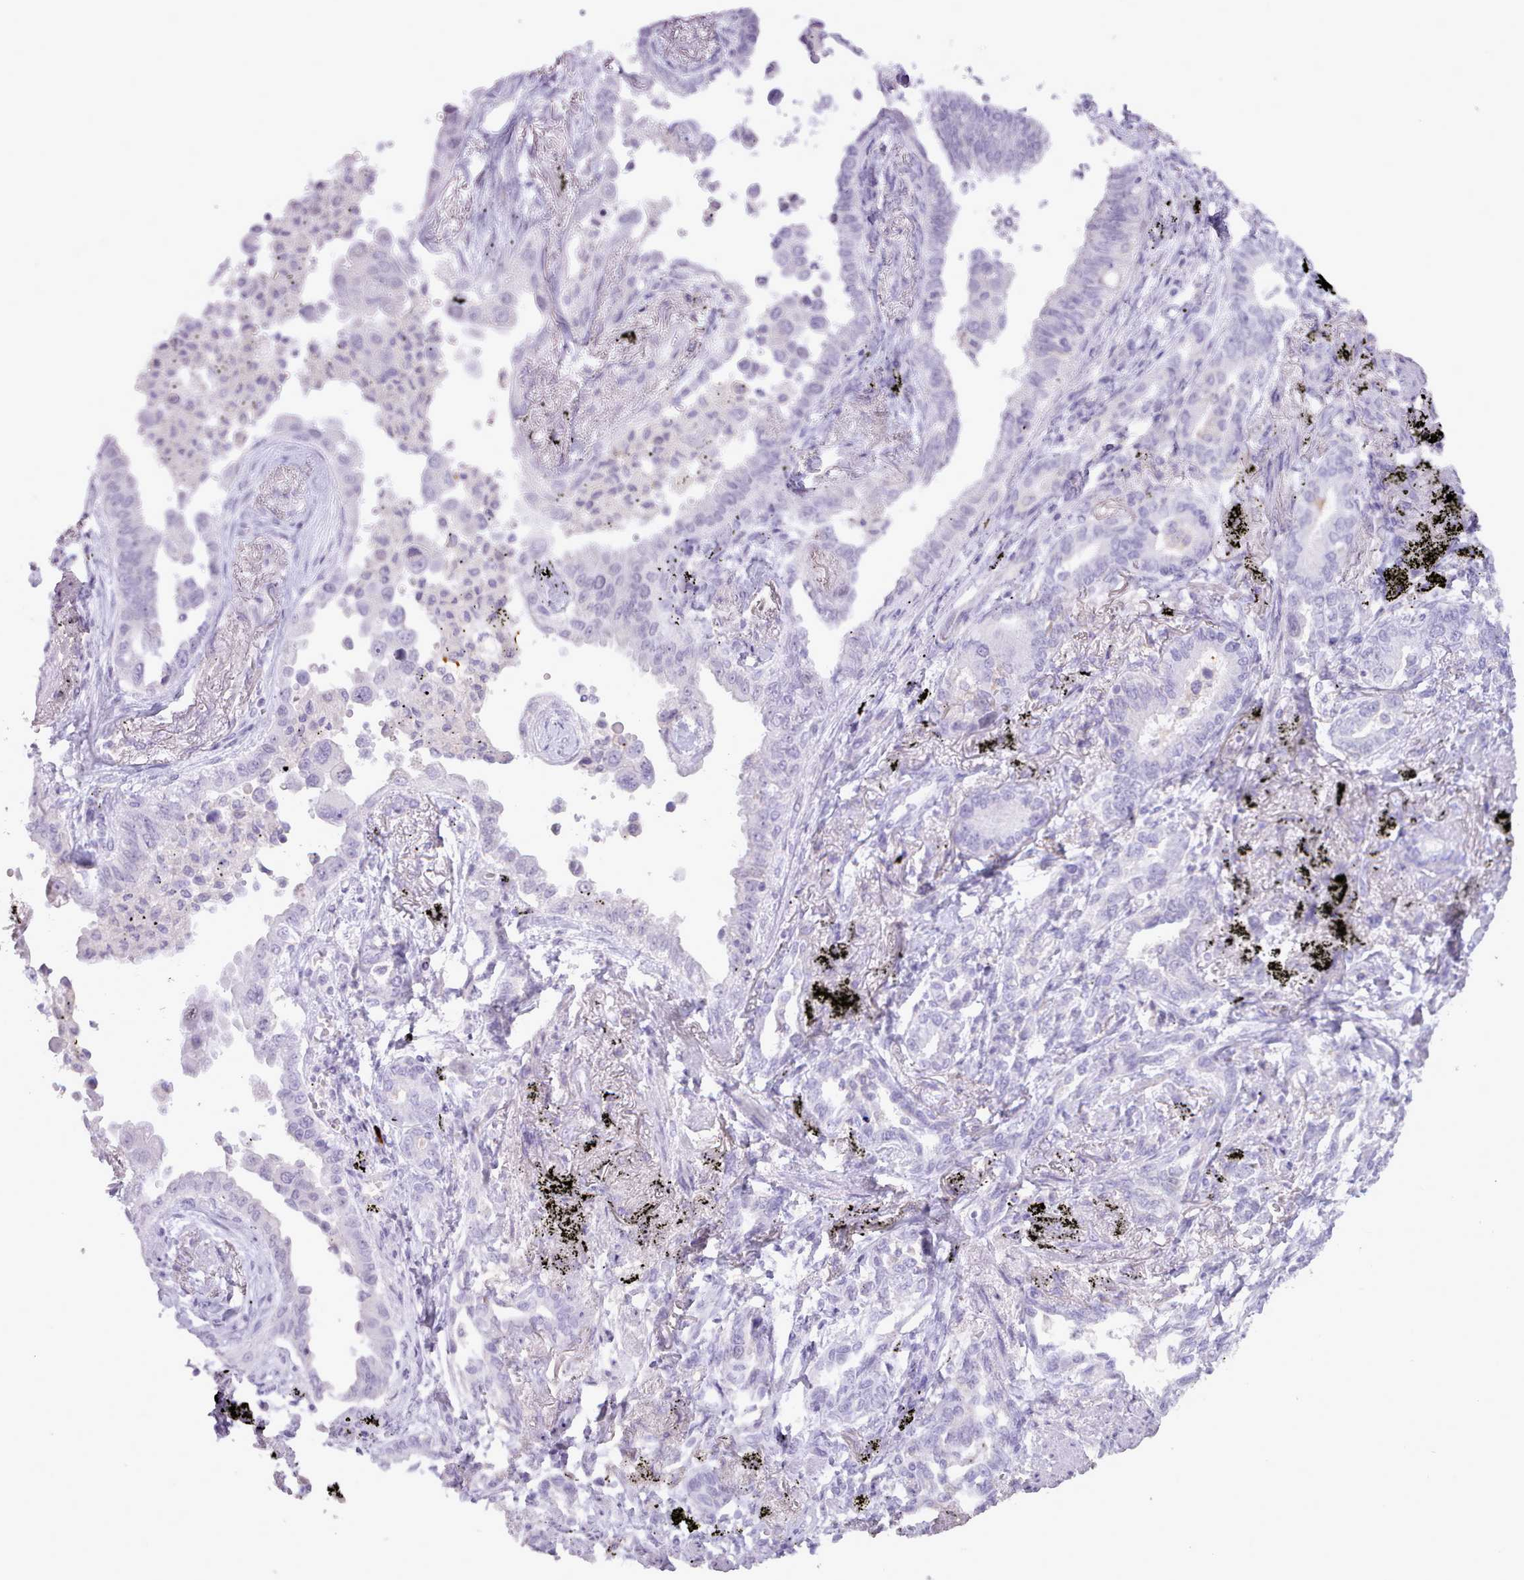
{"staining": {"intensity": "negative", "quantity": "none", "location": "none"}, "tissue": "lung cancer", "cell_type": "Tumor cells", "image_type": "cancer", "snomed": [{"axis": "morphology", "description": "Adenocarcinoma, NOS"}, {"axis": "topography", "description": "Lung"}], "caption": "This is an immunohistochemistry photomicrograph of human lung cancer. There is no expression in tumor cells.", "gene": "BDKRB2", "patient": {"sex": "male", "age": 67}}